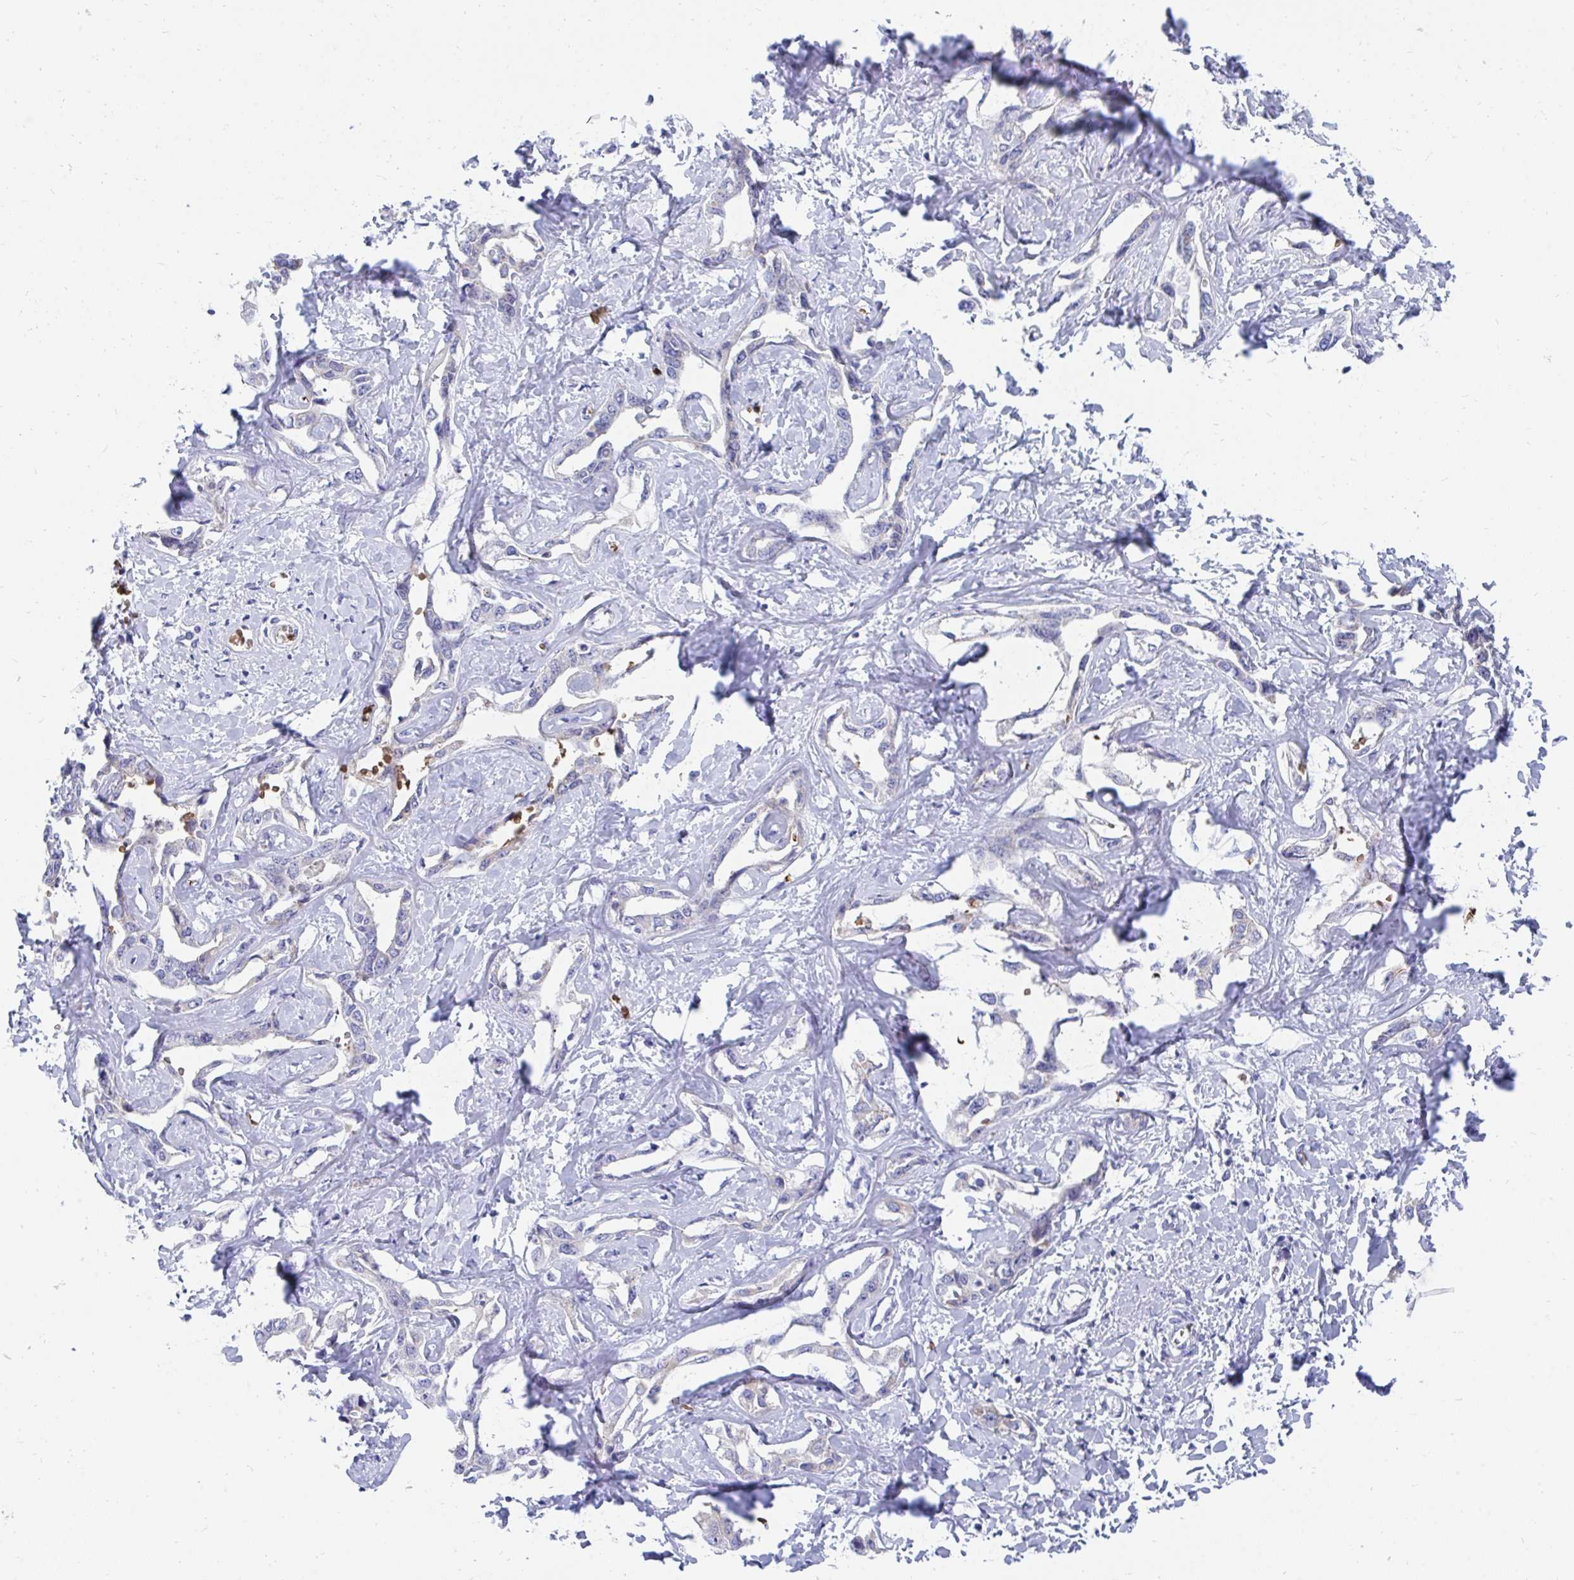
{"staining": {"intensity": "negative", "quantity": "none", "location": "none"}, "tissue": "liver cancer", "cell_type": "Tumor cells", "image_type": "cancer", "snomed": [{"axis": "morphology", "description": "Cholangiocarcinoma"}, {"axis": "topography", "description": "Liver"}], "caption": "Immunohistochemical staining of human liver cholangiocarcinoma exhibits no significant positivity in tumor cells.", "gene": "MROH2B", "patient": {"sex": "male", "age": 59}}